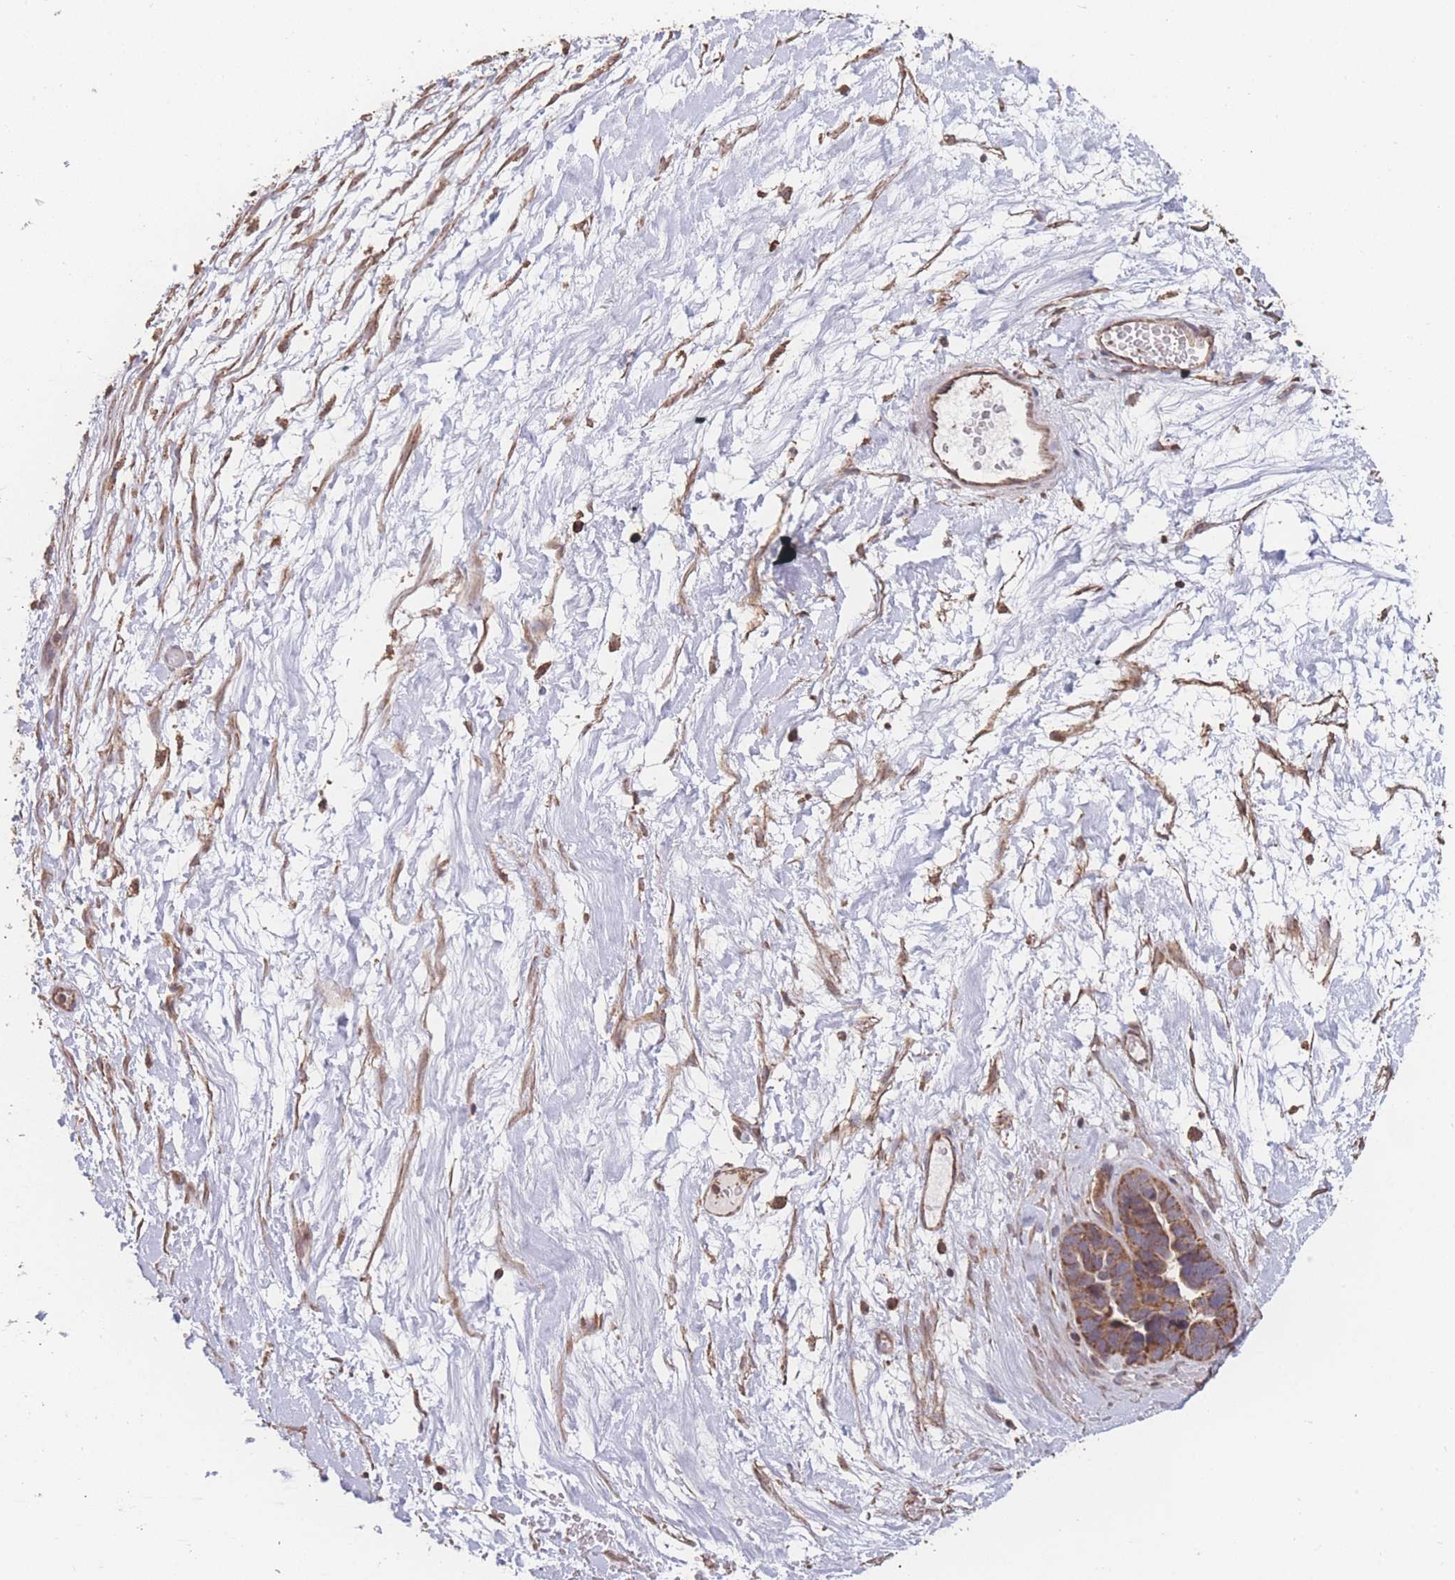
{"staining": {"intensity": "moderate", "quantity": ">75%", "location": "cytoplasmic/membranous"}, "tissue": "ovarian cancer", "cell_type": "Tumor cells", "image_type": "cancer", "snomed": [{"axis": "morphology", "description": "Cystadenocarcinoma, serous, NOS"}, {"axis": "topography", "description": "Ovary"}], "caption": "IHC of ovarian cancer exhibits medium levels of moderate cytoplasmic/membranous staining in approximately >75% of tumor cells. The staining was performed using DAB to visualize the protein expression in brown, while the nuclei were stained in blue with hematoxylin (Magnification: 20x).", "gene": "SGSM3", "patient": {"sex": "female", "age": 54}}